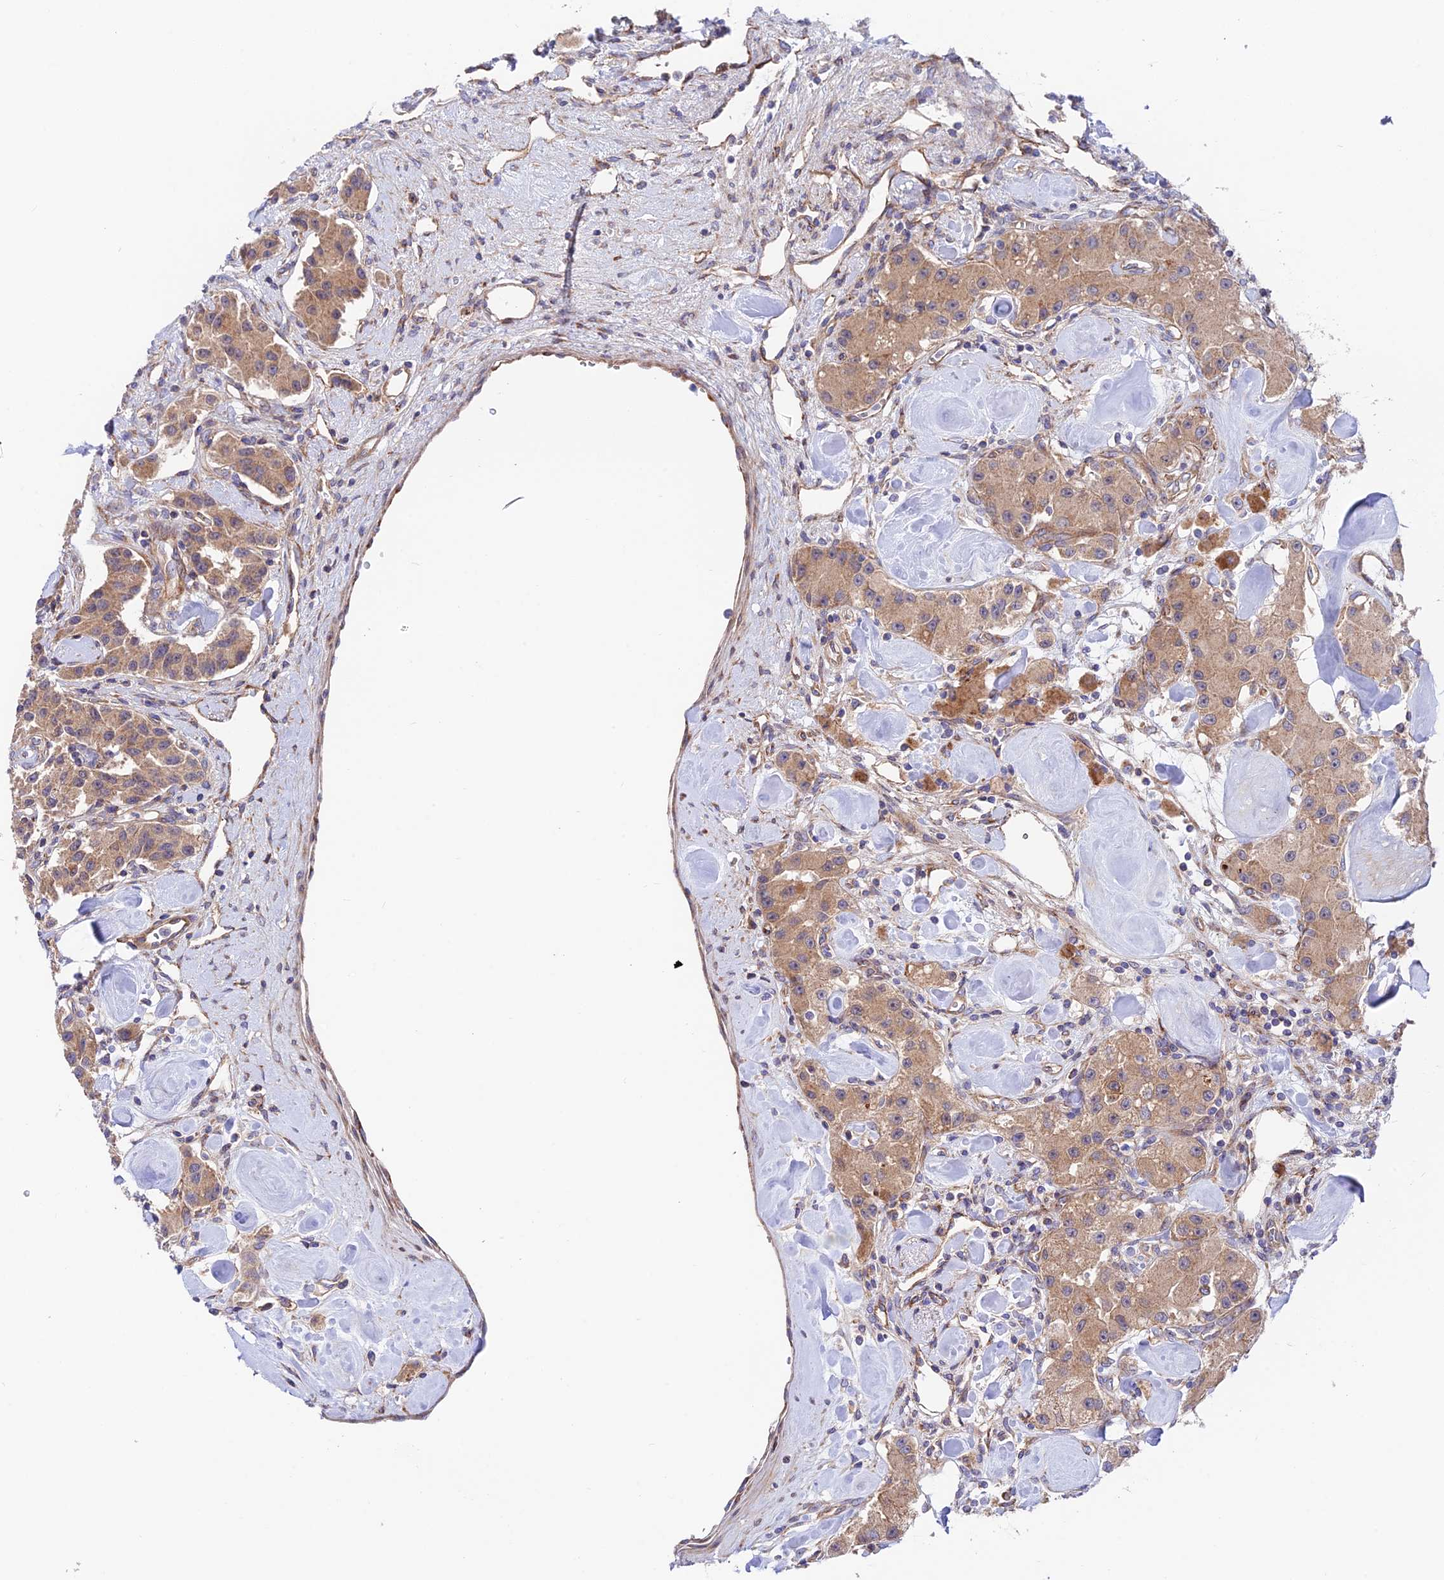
{"staining": {"intensity": "moderate", "quantity": ">75%", "location": "cytoplasmic/membranous"}, "tissue": "carcinoid", "cell_type": "Tumor cells", "image_type": "cancer", "snomed": [{"axis": "morphology", "description": "Carcinoid, malignant, NOS"}, {"axis": "topography", "description": "Pancreas"}], "caption": "Brown immunohistochemical staining in malignant carcinoid shows moderate cytoplasmic/membranous staining in approximately >75% of tumor cells. Using DAB (3,3'-diaminobenzidine) (brown) and hematoxylin (blue) stains, captured at high magnification using brightfield microscopy.", "gene": "VPS13C", "patient": {"sex": "male", "age": 41}}